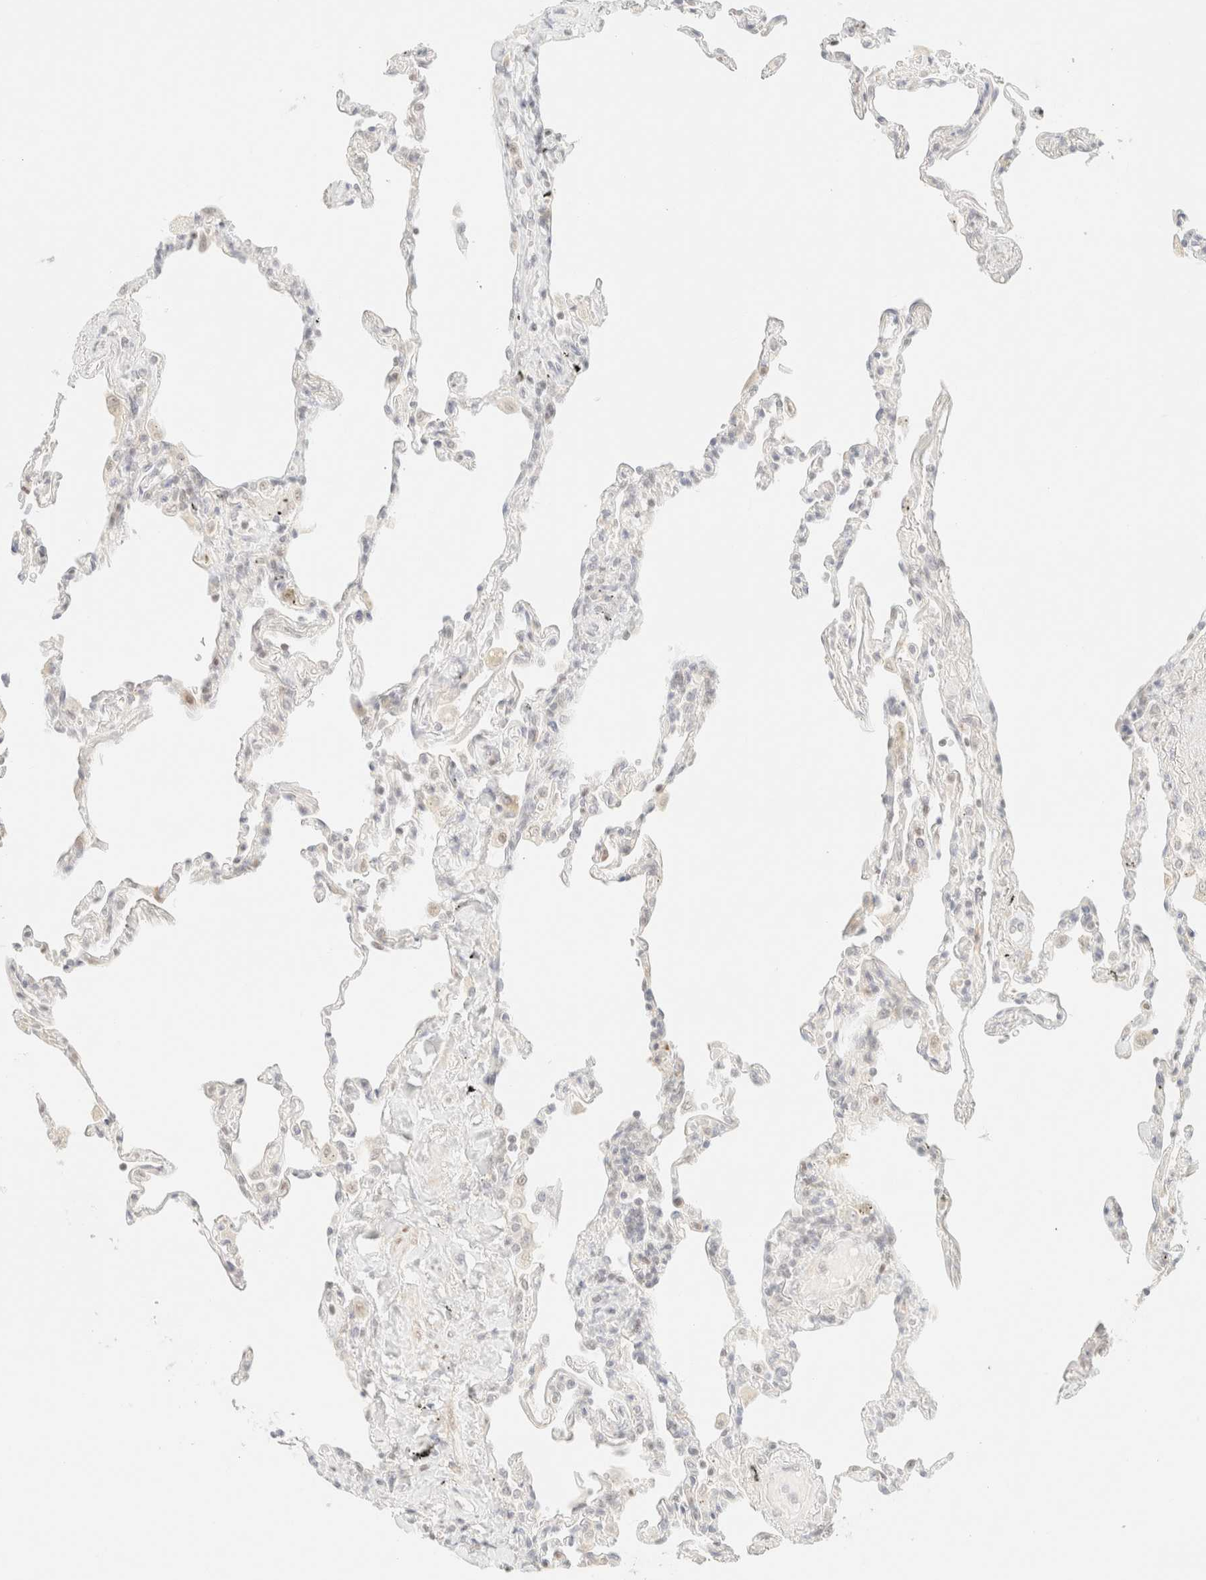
{"staining": {"intensity": "negative", "quantity": "none", "location": "none"}, "tissue": "lung", "cell_type": "Alveolar cells", "image_type": "normal", "snomed": [{"axis": "morphology", "description": "Normal tissue, NOS"}, {"axis": "topography", "description": "Lung"}], "caption": "This is an immunohistochemistry micrograph of unremarkable lung. There is no positivity in alveolar cells.", "gene": "TSR1", "patient": {"sex": "male", "age": 59}}